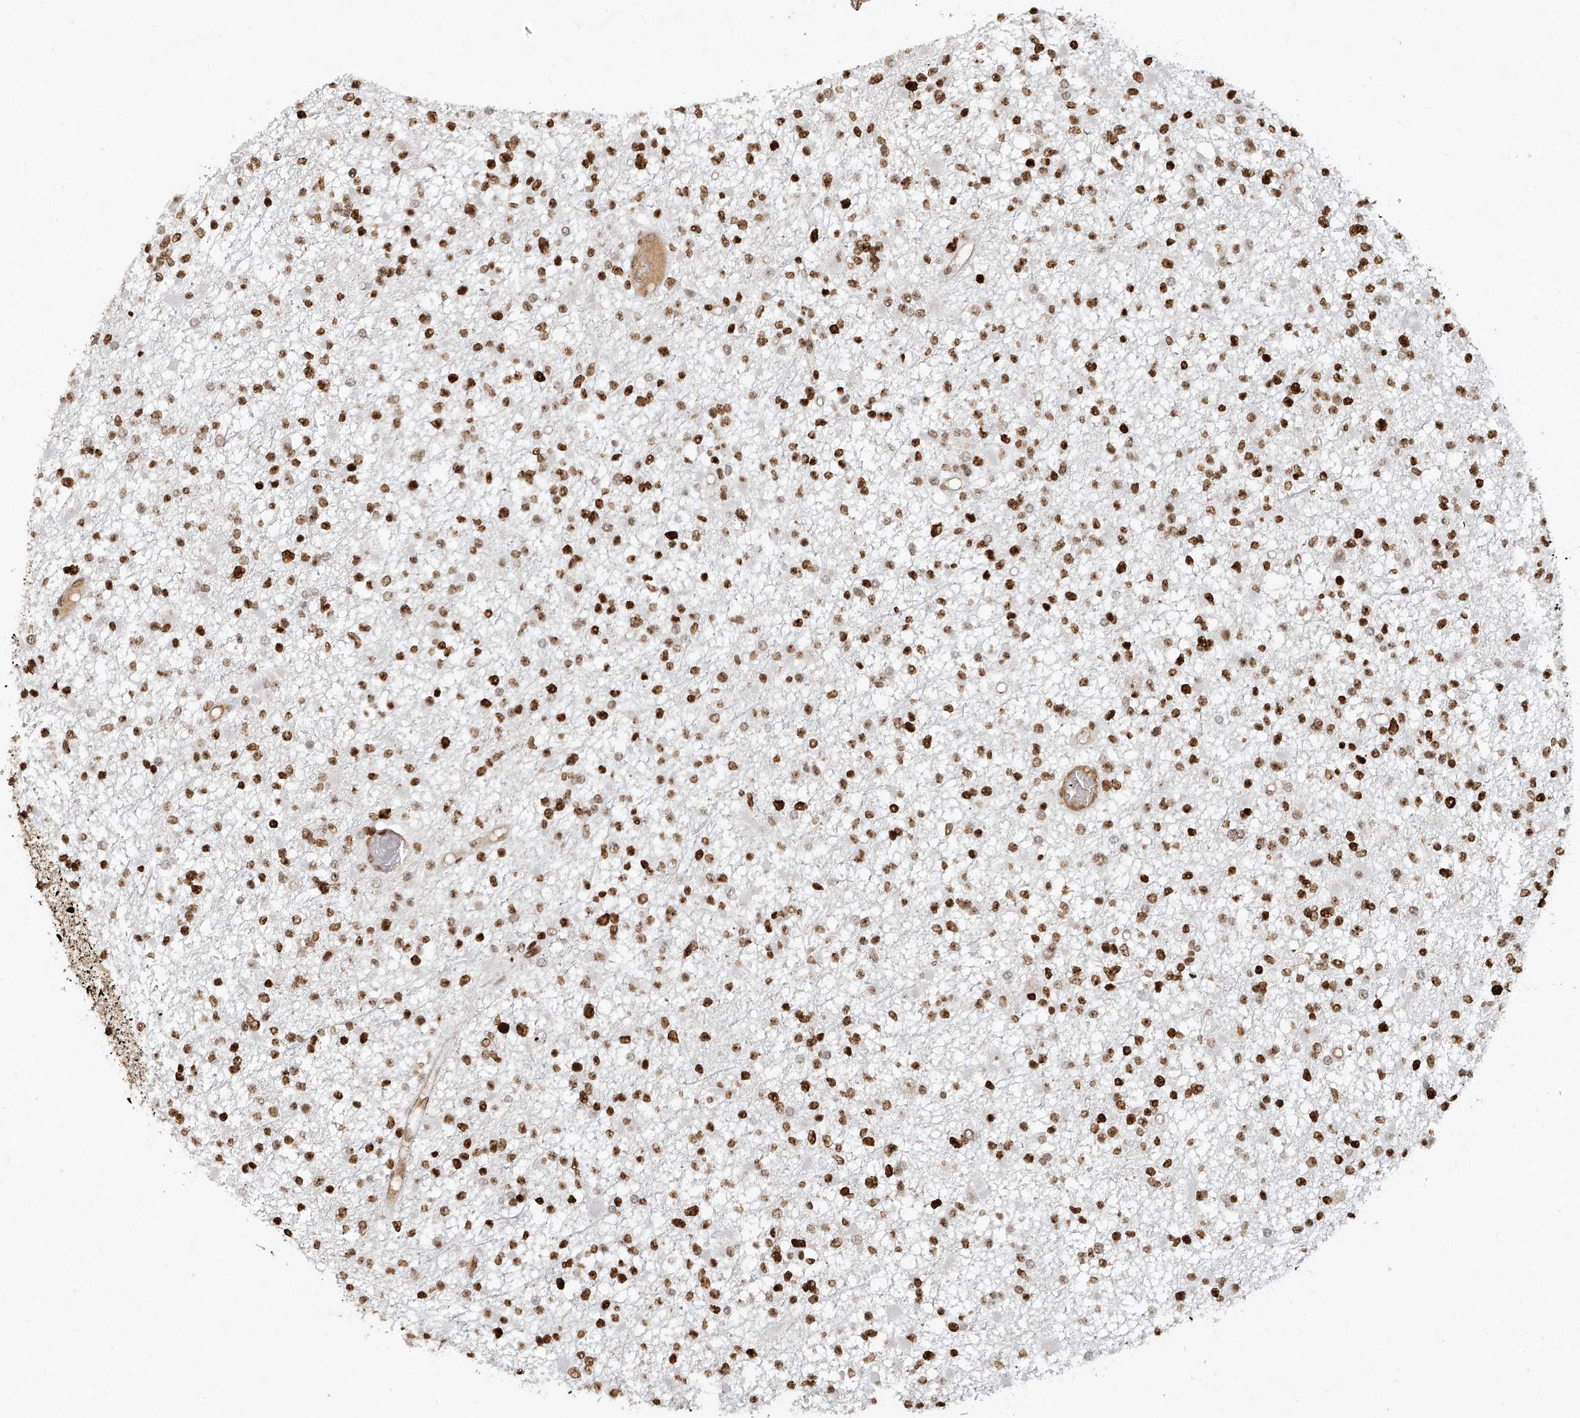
{"staining": {"intensity": "moderate", "quantity": ">75%", "location": "nuclear"}, "tissue": "glioma", "cell_type": "Tumor cells", "image_type": "cancer", "snomed": [{"axis": "morphology", "description": "Glioma, malignant, Low grade"}, {"axis": "topography", "description": "Brain"}], "caption": "Malignant glioma (low-grade) stained with DAB immunohistochemistry demonstrates medium levels of moderate nuclear positivity in about >75% of tumor cells.", "gene": "ATRIP", "patient": {"sex": "female", "age": 22}}